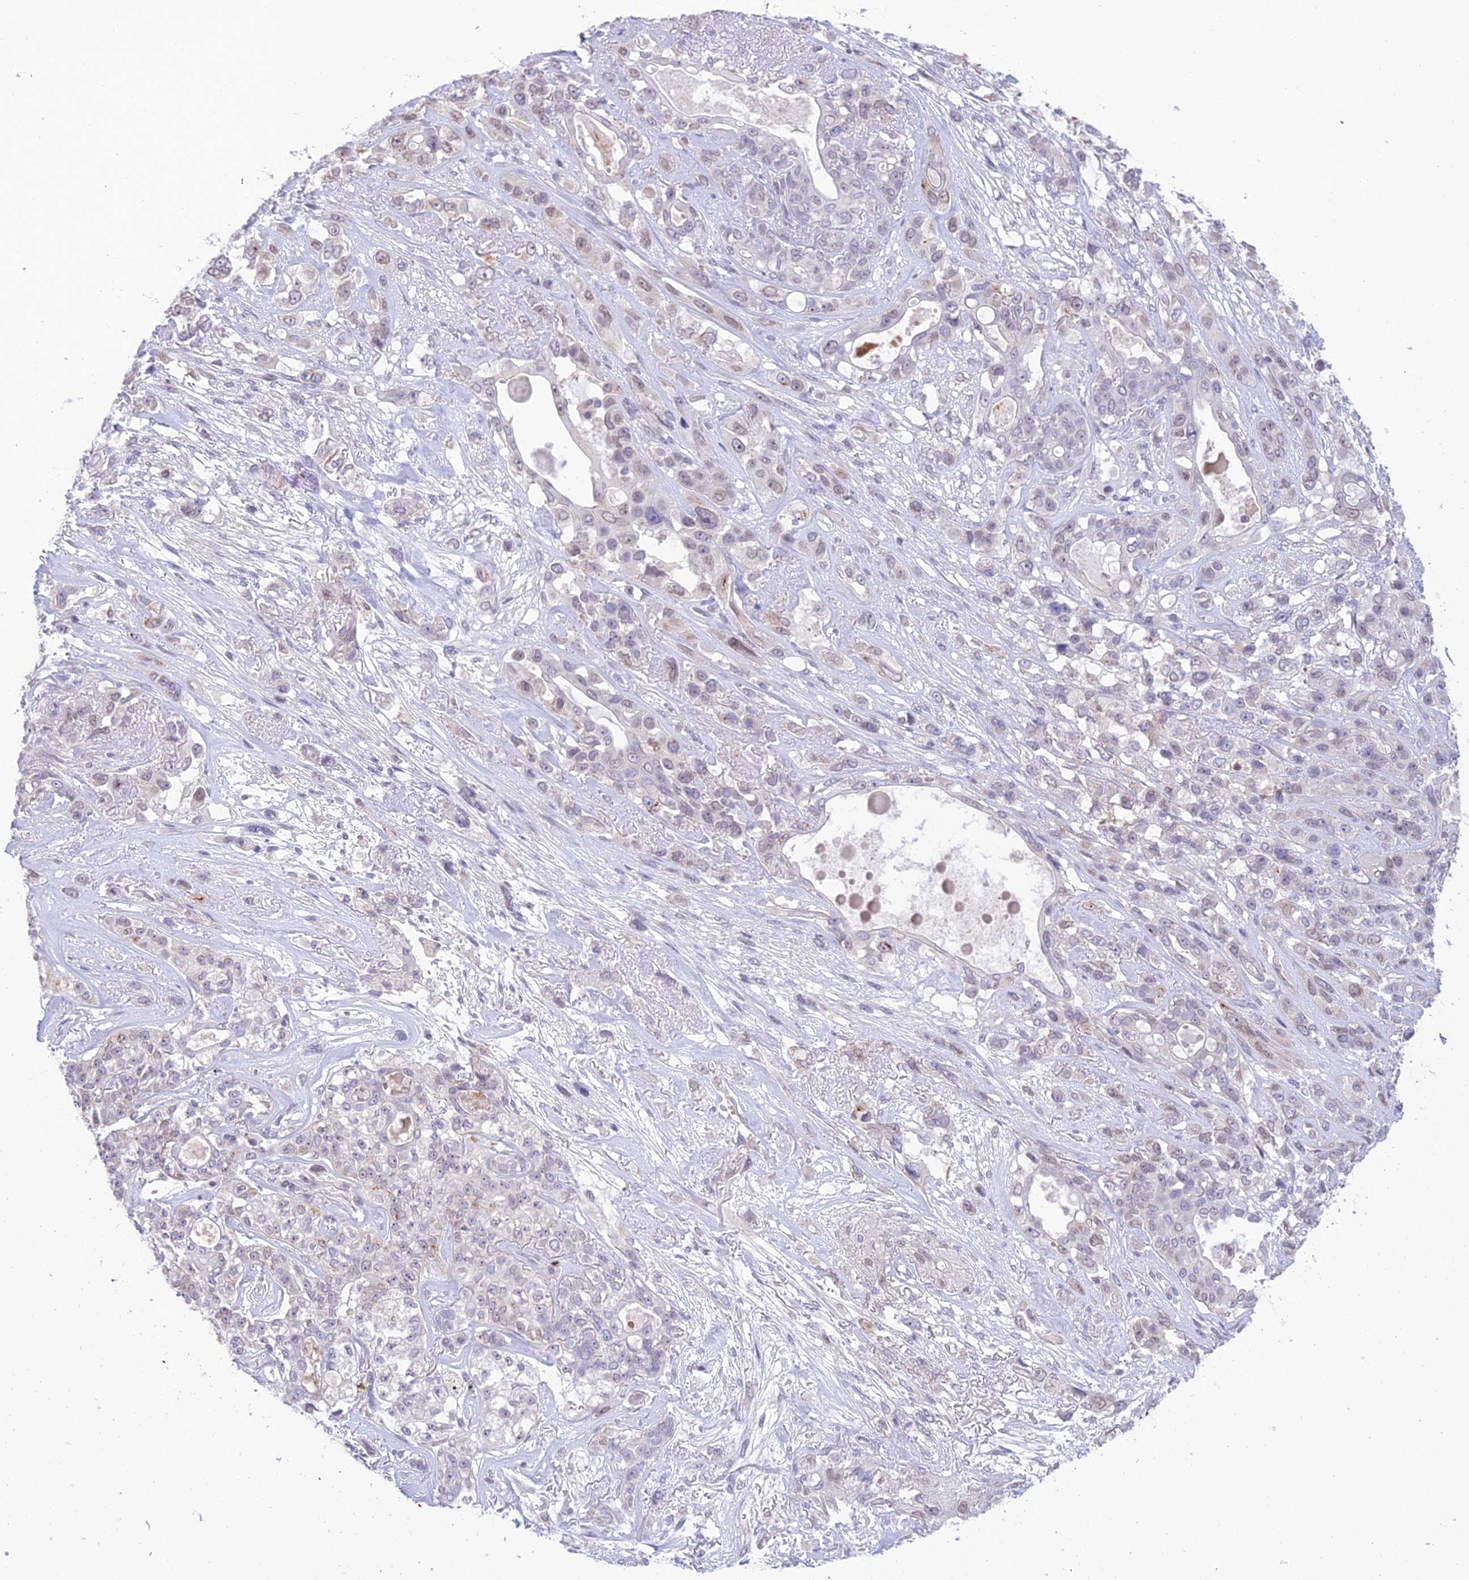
{"staining": {"intensity": "weak", "quantity": "<25%", "location": "cytoplasmic/membranous,nuclear"}, "tissue": "lung cancer", "cell_type": "Tumor cells", "image_type": "cancer", "snomed": [{"axis": "morphology", "description": "Squamous cell carcinoma, NOS"}, {"axis": "topography", "description": "Lung"}], "caption": "Immunohistochemical staining of lung squamous cell carcinoma shows no significant expression in tumor cells. (IHC, brightfield microscopy, high magnification).", "gene": "BMT2", "patient": {"sex": "female", "age": 70}}